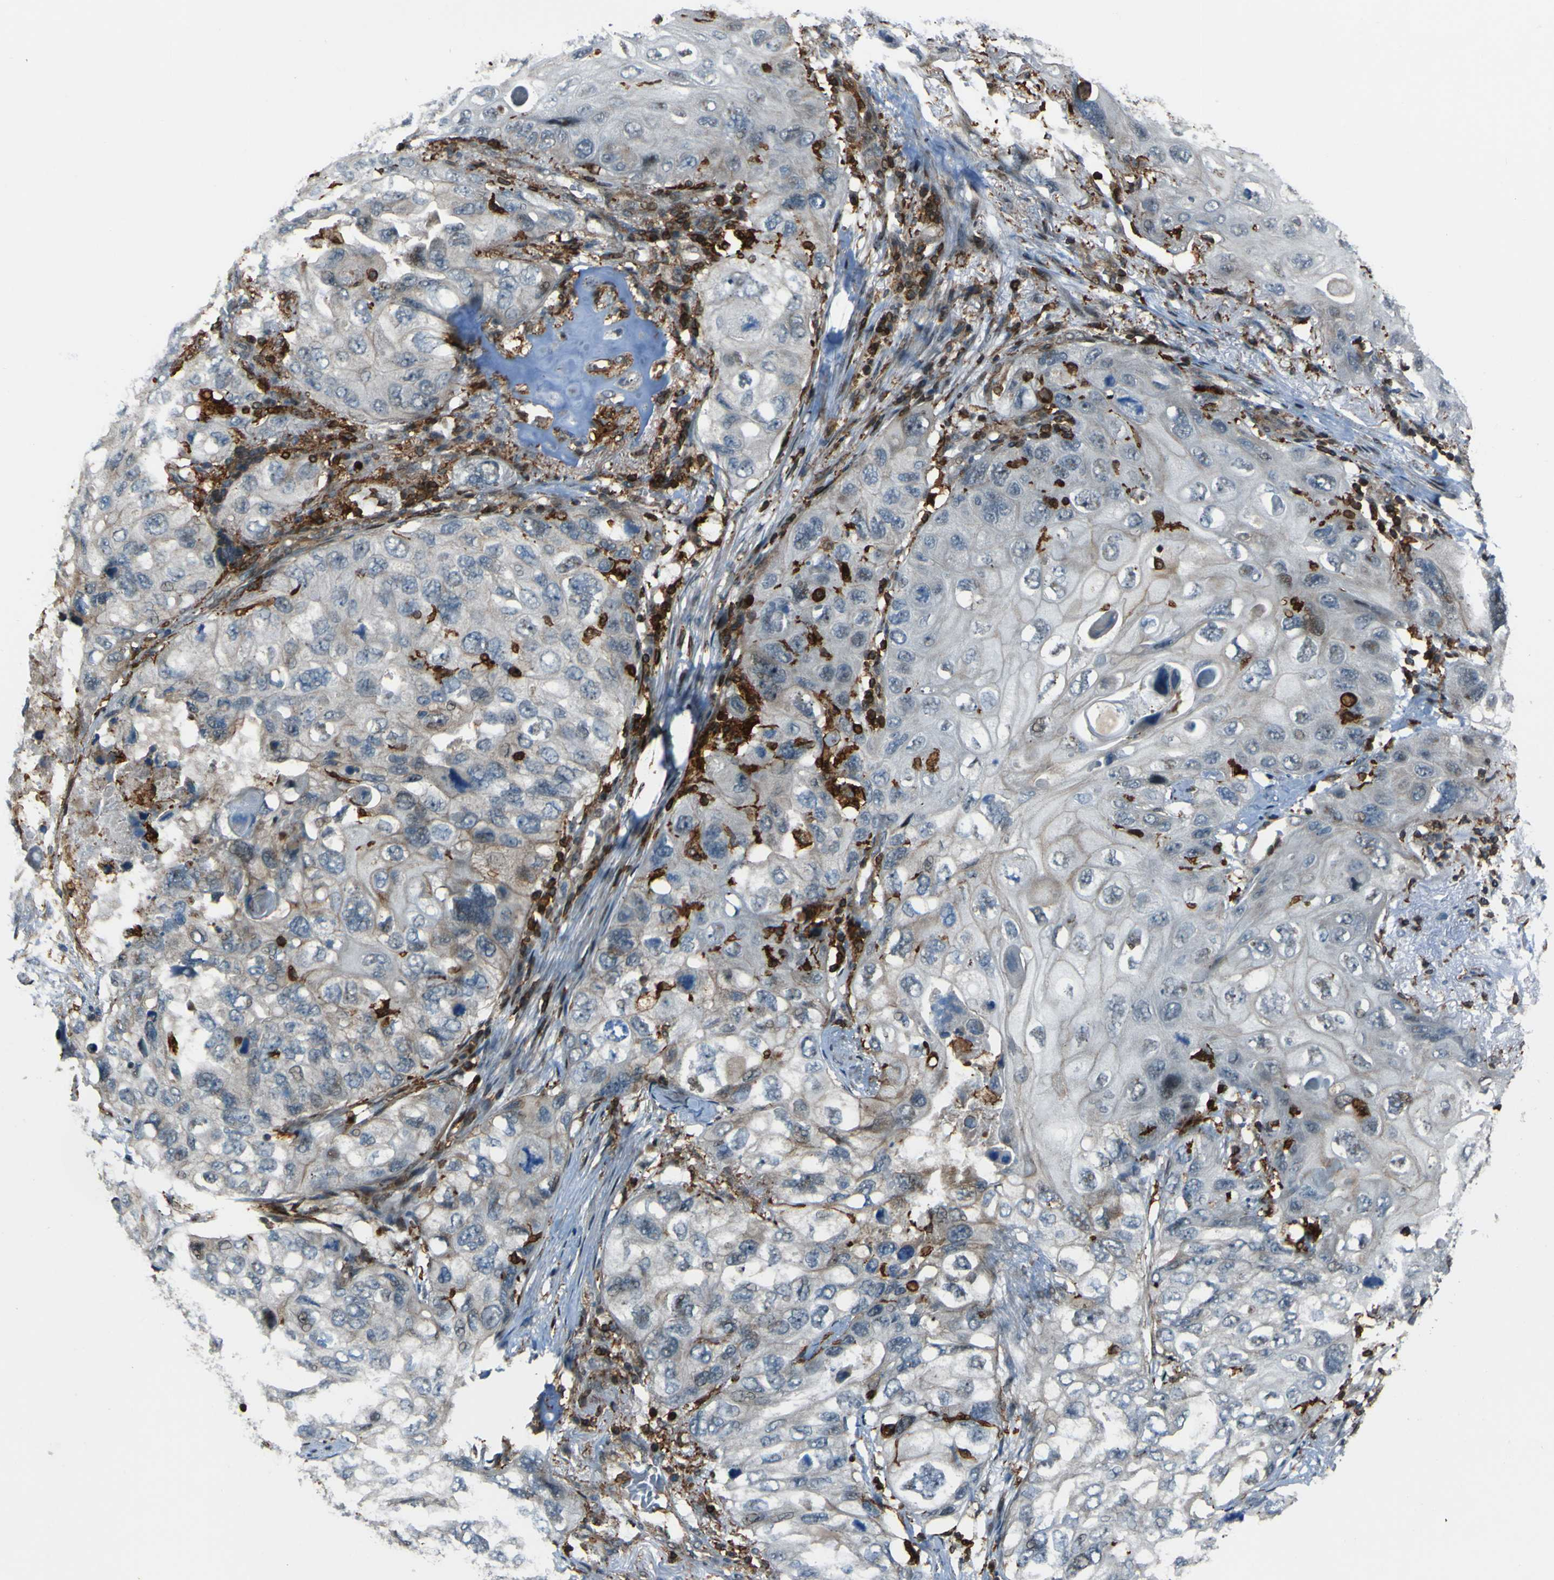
{"staining": {"intensity": "negative", "quantity": "none", "location": "none"}, "tissue": "lung cancer", "cell_type": "Tumor cells", "image_type": "cancer", "snomed": [{"axis": "morphology", "description": "Squamous cell carcinoma, NOS"}, {"axis": "topography", "description": "Lung"}], "caption": "DAB (3,3'-diaminobenzidine) immunohistochemical staining of human lung squamous cell carcinoma shows no significant expression in tumor cells.", "gene": "PCDHB5", "patient": {"sex": "female", "age": 73}}